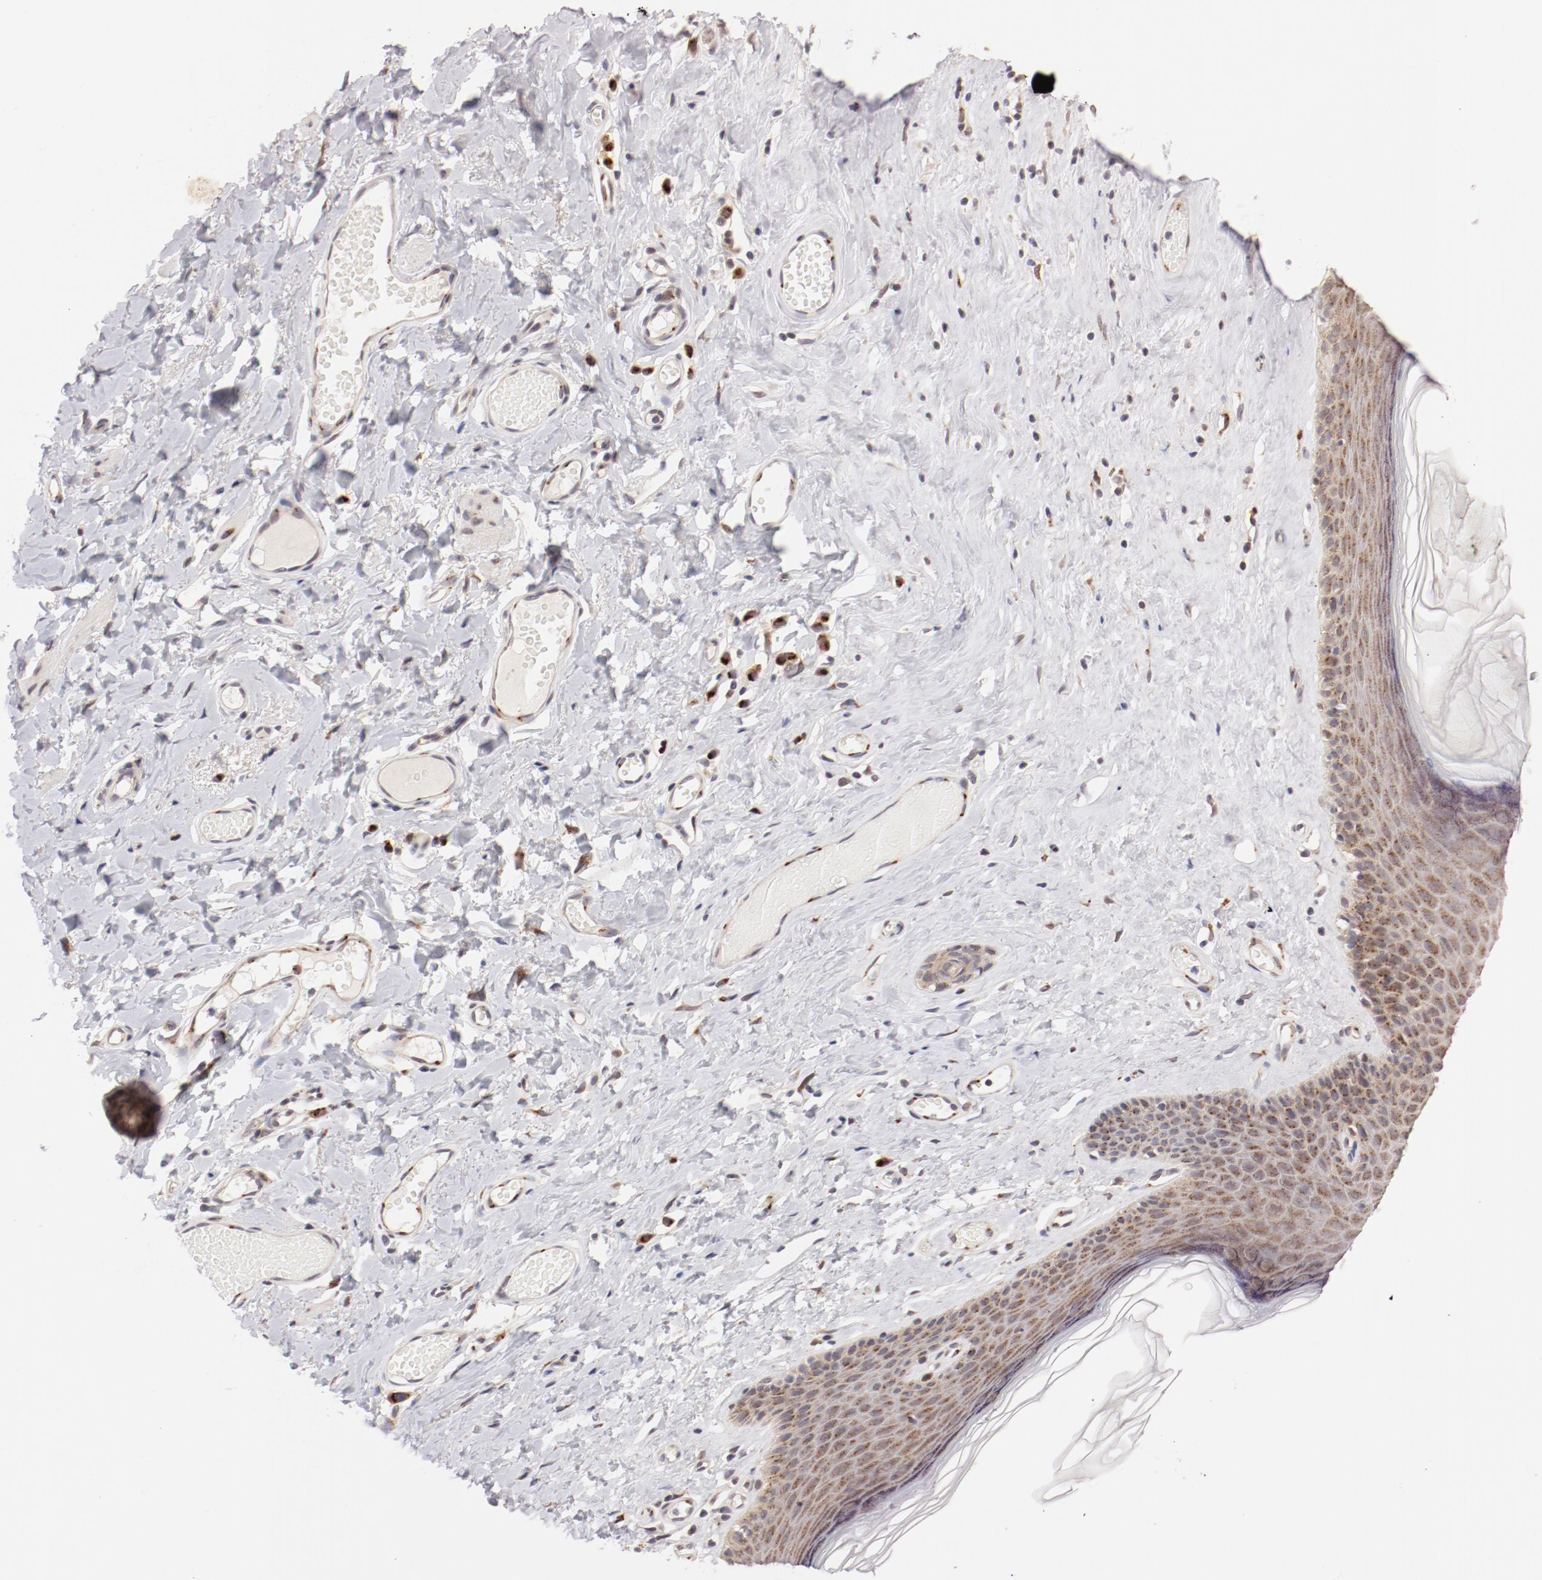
{"staining": {"intensity": "weak", "quantity": "25%-75%", "location": "cytoplasmic/membranous"}, "tissue": "skin", "cell_type": "Epidermal cells", "image_type": "normal", "snomed": [{"axis": "morphology", "description": "Normal tissue, NOS"}, {"axis": "morphology", "description": "Inflammation, NOS"}, {"axis": "topography", "description": "Vulva"}], "caption": "IHC histopathology image of benign skin: human skin stained using immunohistochemistry (IHC) reveals low levels of weak protein expression localized specifically in the cytoplasmic/membranous of epidermal cells, appearing as a cytoplasmic/membranous brown color.", "gene": "RPL12", "patient": {"sex": "female", "age": 84}}